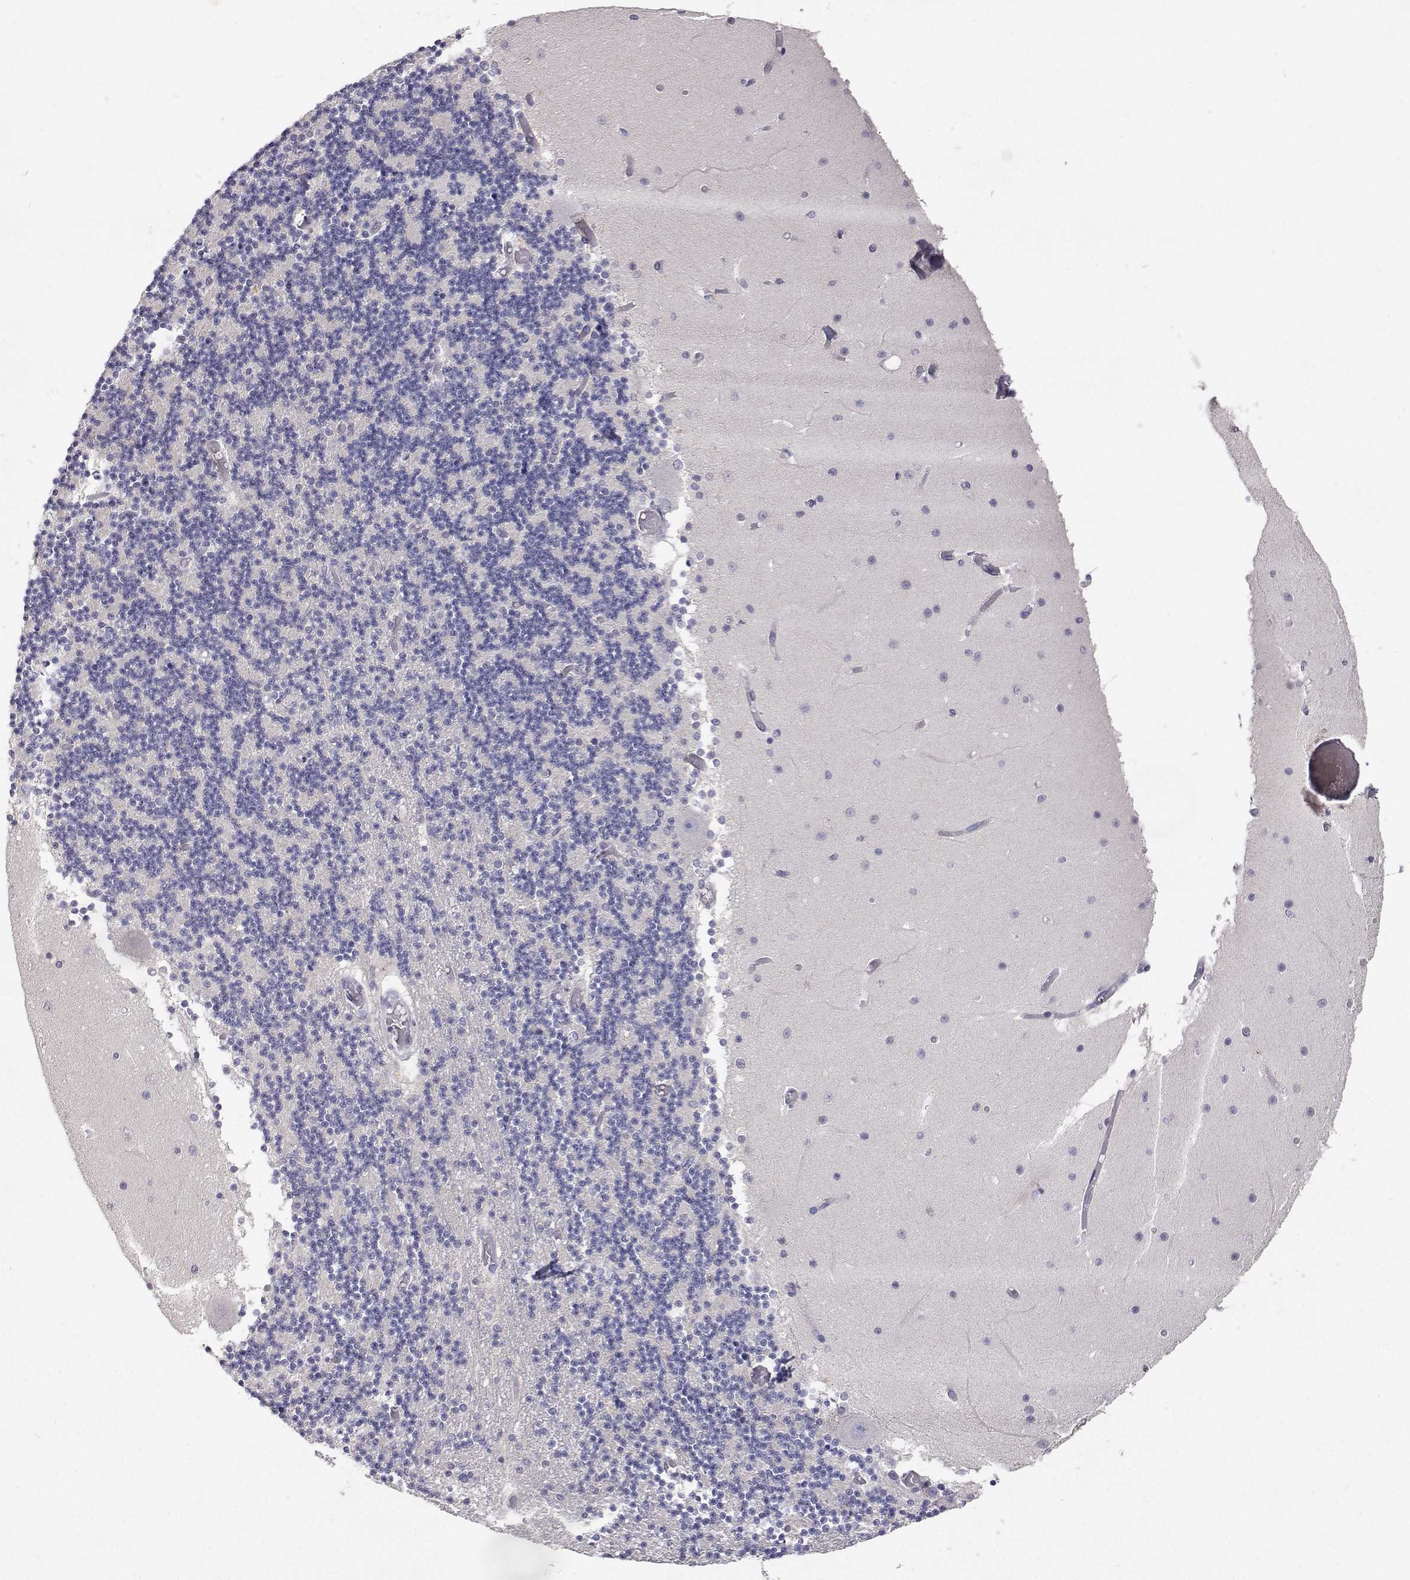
{"staining": {"intensity": "negative", "quantity": "none", "location": "none"}, "tissue": "cerebellum", "cell_type": "Cells in granular layer", "image_type": "normal", "snomed": [{"axis": "morphology", "description": "Normal tissue, NOS"}, {"axis": "topography", "description": "Cerebellum"}], "caption": "Protein analysis of unremarkable cerebellum displays no significant positivity in cells in granular layer.", "gene": "TRIM60", "patient": {"sex": "female", "age": 28}}